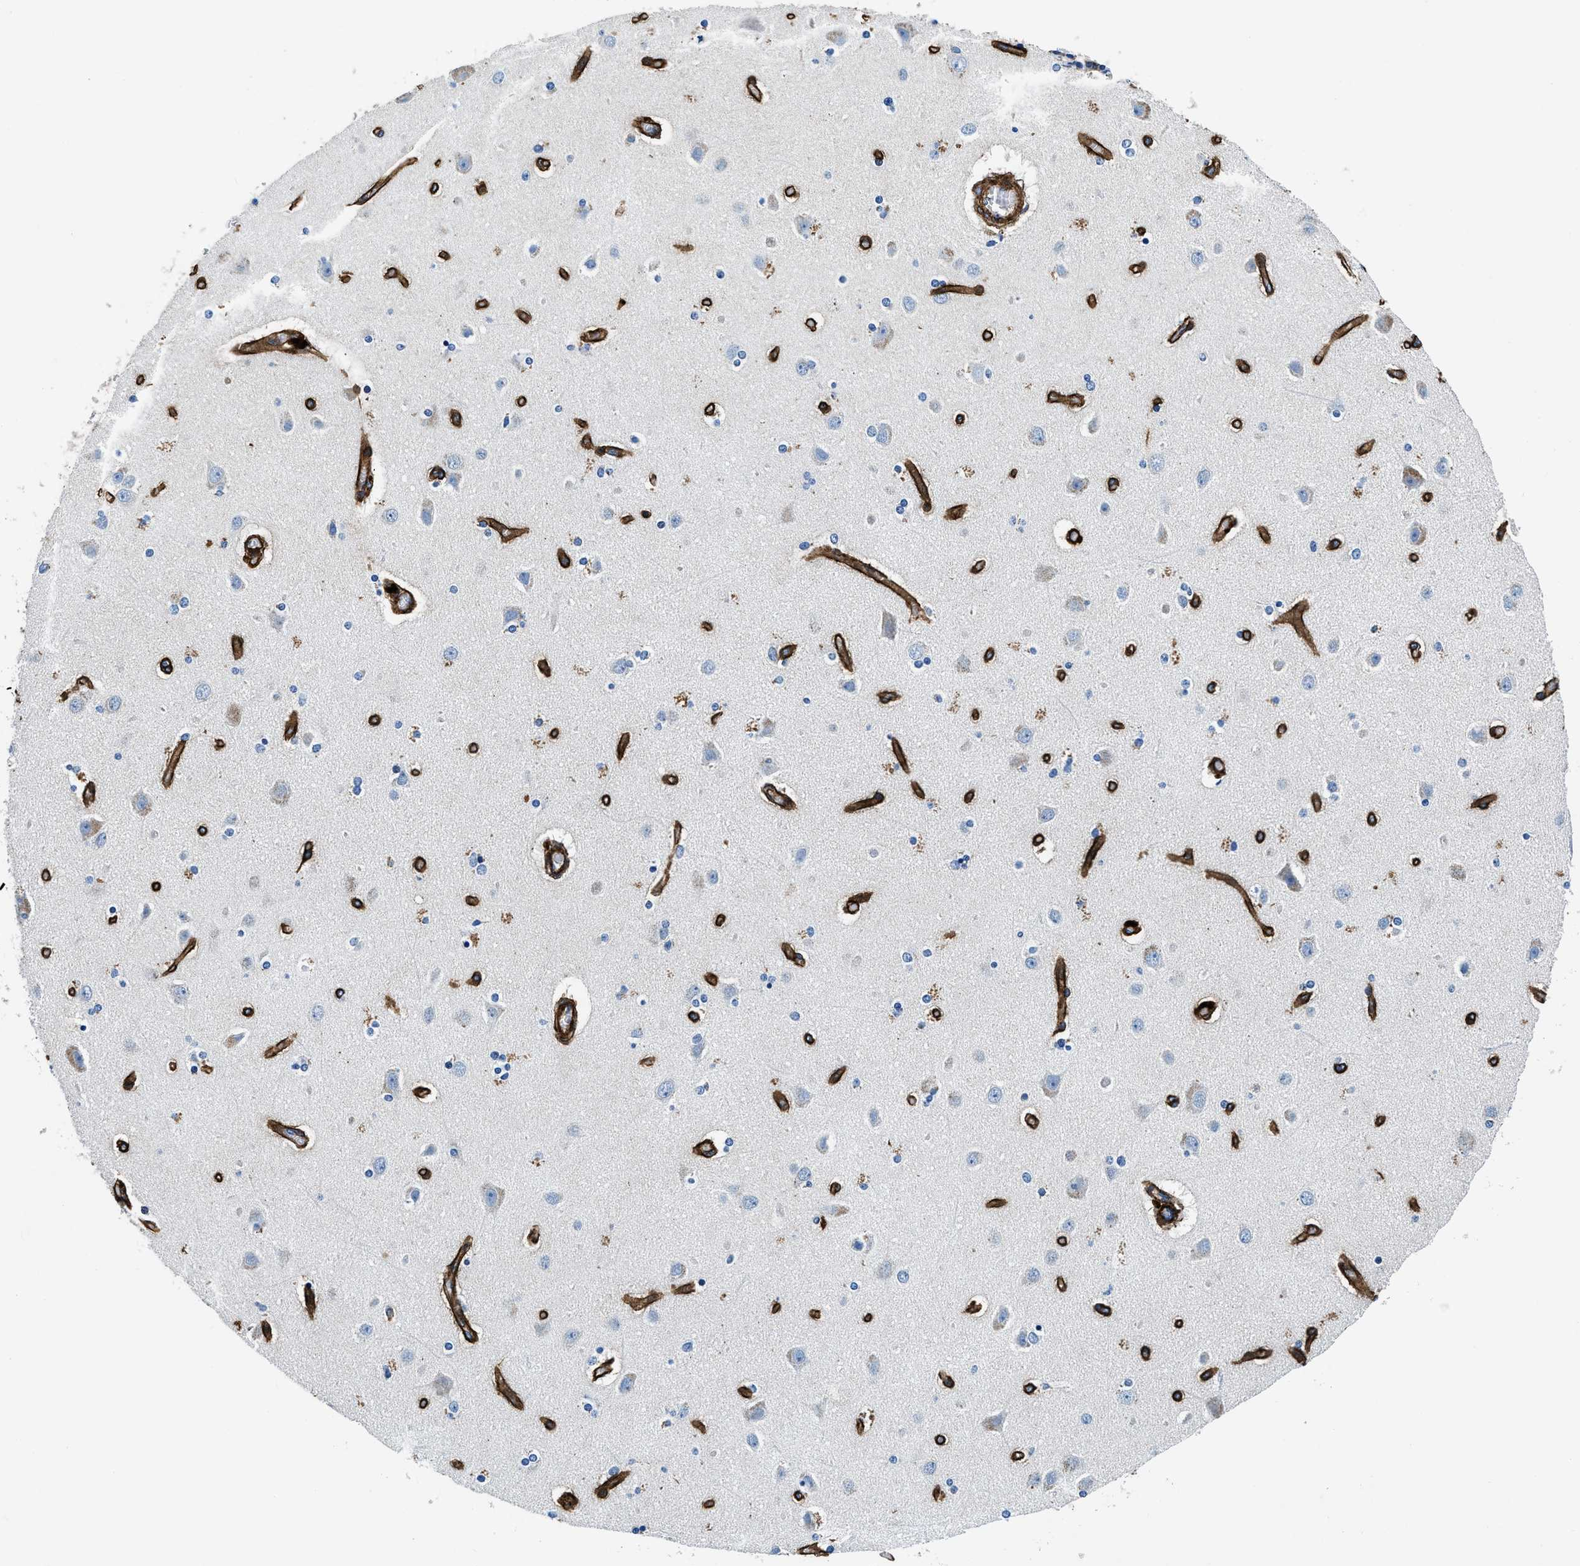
{"staining": {"intensity": "strong", "quantity": ">75%", "location": "cytoplasmic/membranous"}, "tissue": "cerebral cortex", "cell_type": "Endothelial cells", "image_type": "normal", "snomed": [{"axis": "morphology", "description": "Normal tissue, NOS"}, {"axis": "topography", "description": "Cerebral cortex"}], "caption": "A high-resolution image shows immunohistochemistry (IHC) staining of benign cerebral cortex, which displays strong cytoplasmic/membranous staining in about >75% of endothelial cells.", "gene": "DAG1", "patient": {"sex": "female", "age": 54}}